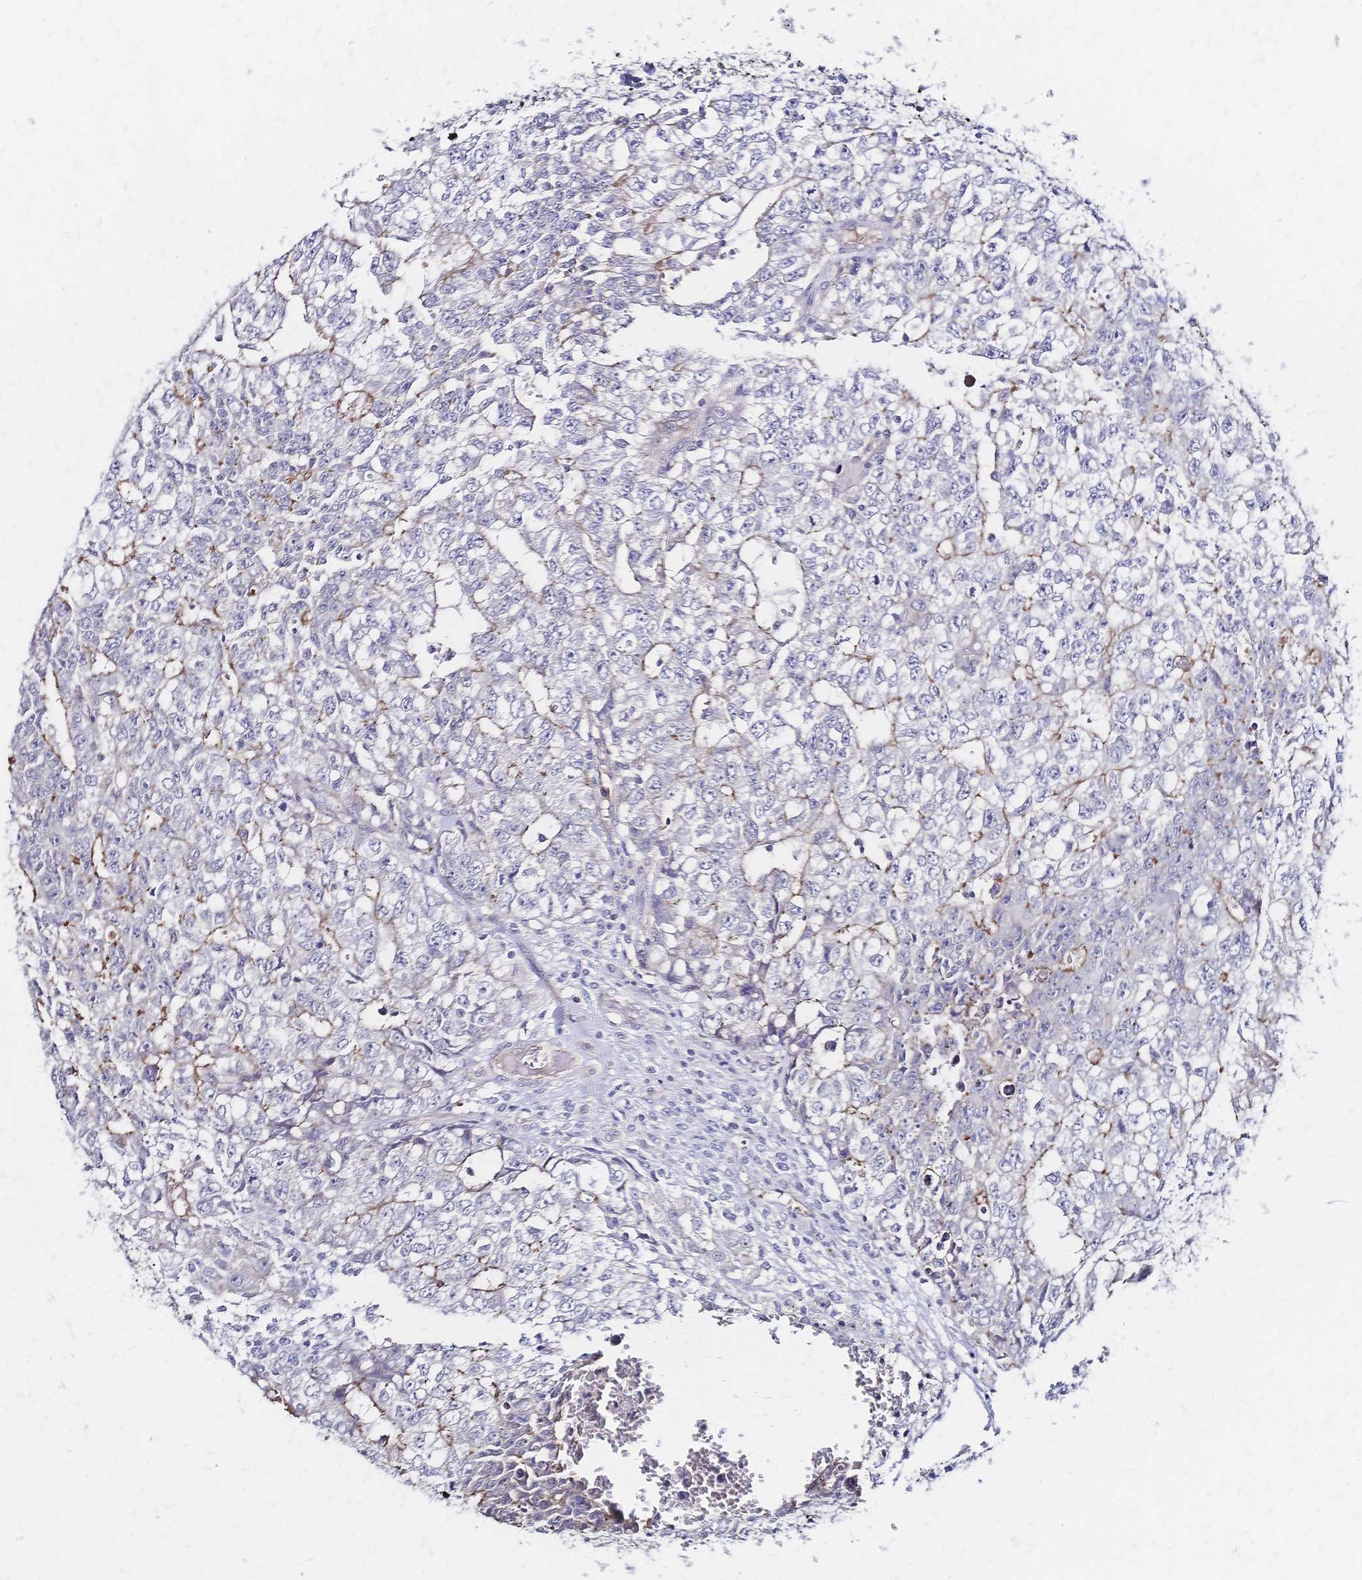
{"staining": {"intensity": "weak", "quantity": "<25%", "location": "cytoplasmic/membranous"}, "tissue": "testis cancer", "cell_type": "Tumor cells", "image_type": "cancer", "snomed": [{"axis": "morphology", "description": "Carcinoma, Embryonal, NOS"}, {"axis": "morphology", "description": "Teratoma, malignant, NOS"}, {"axis": "topography", "description": "Testis"}], "caption": "Human testis cancer (embryonal carcinoma) stained for a protein using immunohistochemistry (IHC) reveals no staining in tumor cells.", "gene": "SLC5A1", "patient": {"sex": "male", "age": 24}}